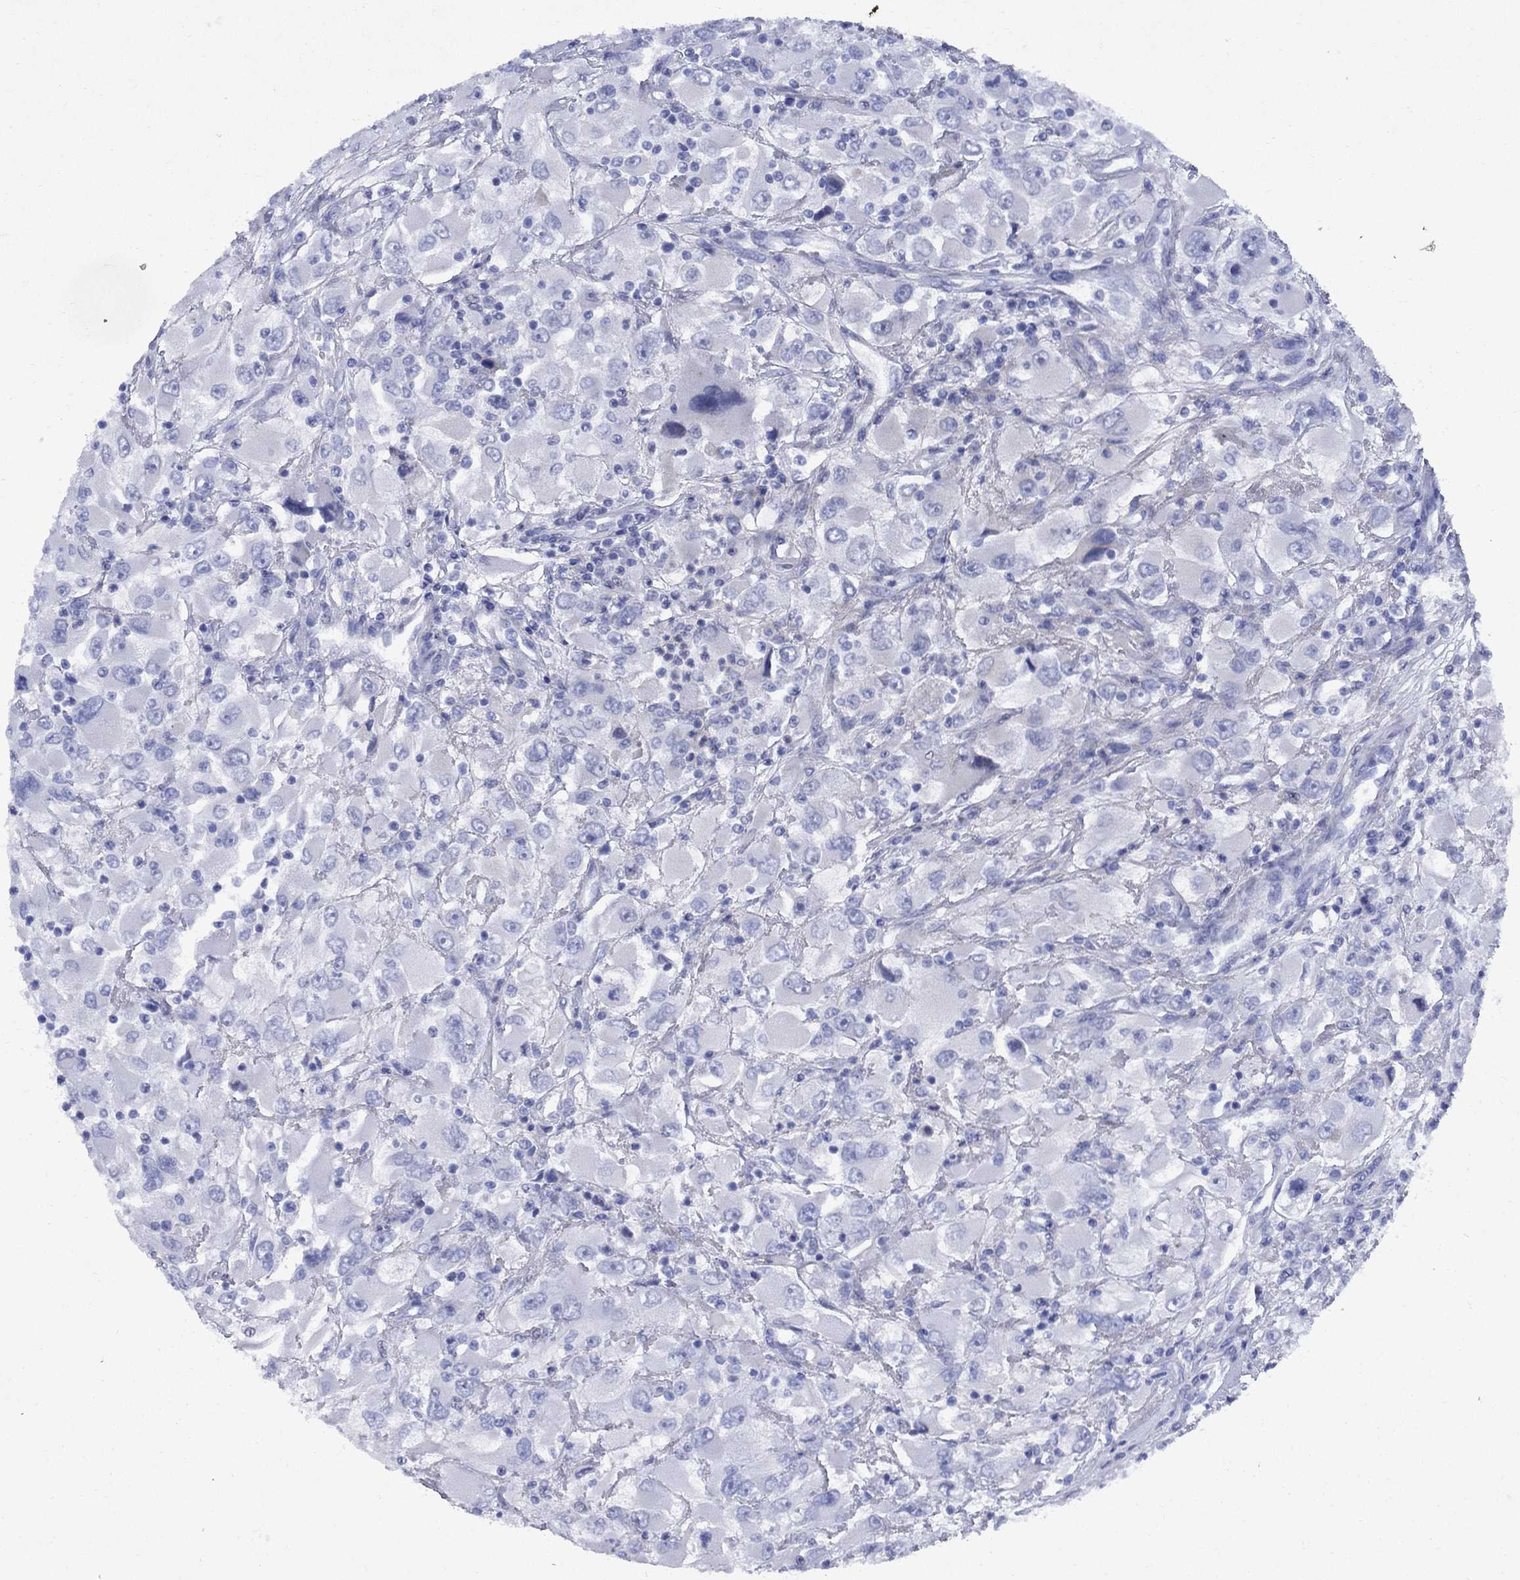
{"staining": {"intensity": "negative", "quantity": "none", "location": "none"}, "tissue": "renal cancer", "cell_type": "Tumor cells", "image_type": "cancer", "snomed": [{"axis": "morphology", "description": "Adenocarcinoma, NOS"}, {"axis": "topography", "description": "Kidney"}], "caption": "Immunohistochemistry image of human adenocarcinoma (renal) stained for a protein (brown), which shows no positivity in tumor cells.", "gene": "STAB2", "patient": {"sex": "female", "age": 52}}